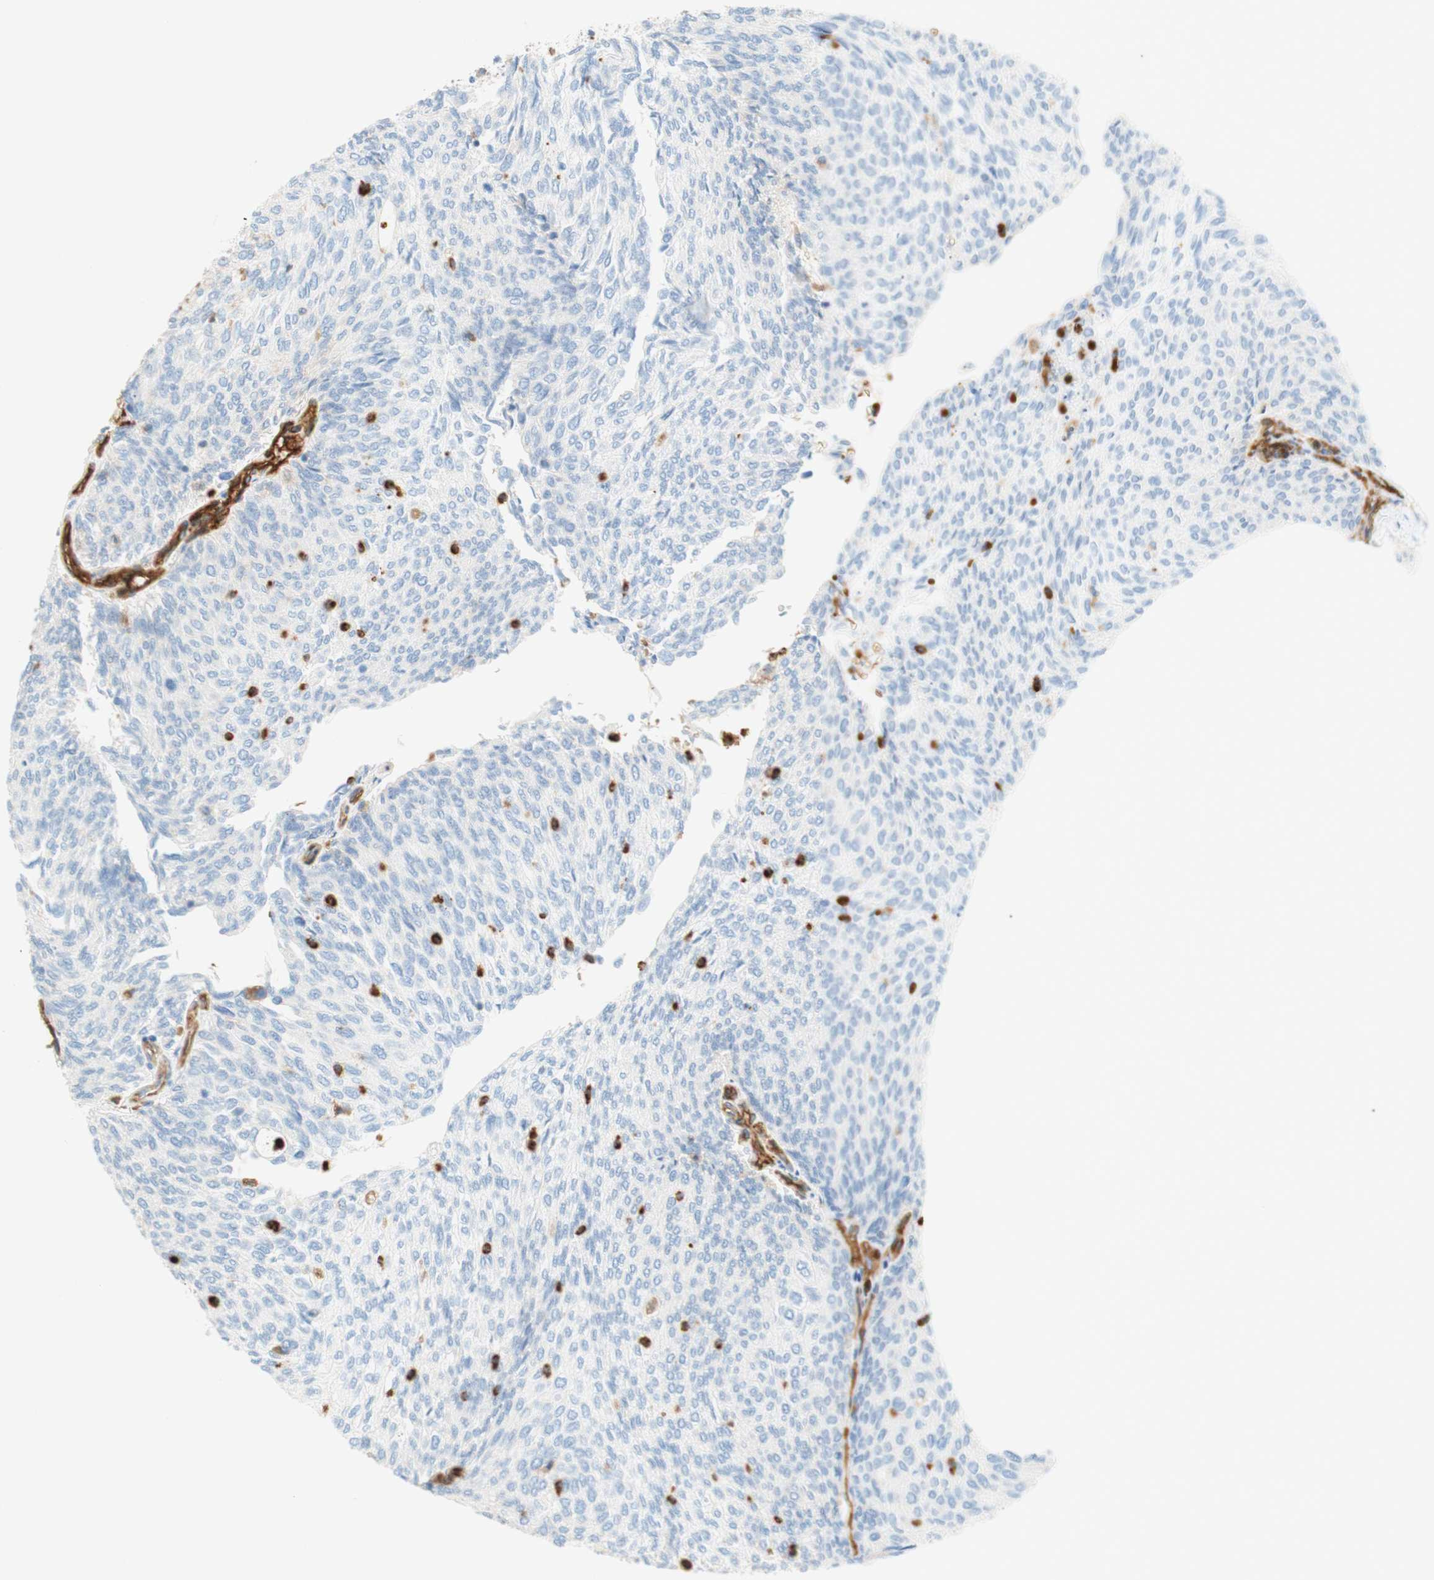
{"staining": {"intensity": "negative", "quantity": "none", "location": "none"}, "tissue": "urothelial cancer", "cell_type": "Tumor cells", "image_type": "cancer", "snomed": [{"axis": "morphology", "description": "Urothelial carcinoma, Low grade"}, {"axis": "topography", "description": "Urinary bladder"}], "caption": "Tumor cells are negative for brown protein staining in urothelial cancer.", "gene": "STOM", "patient": {"sex": "female", "age": 79}}